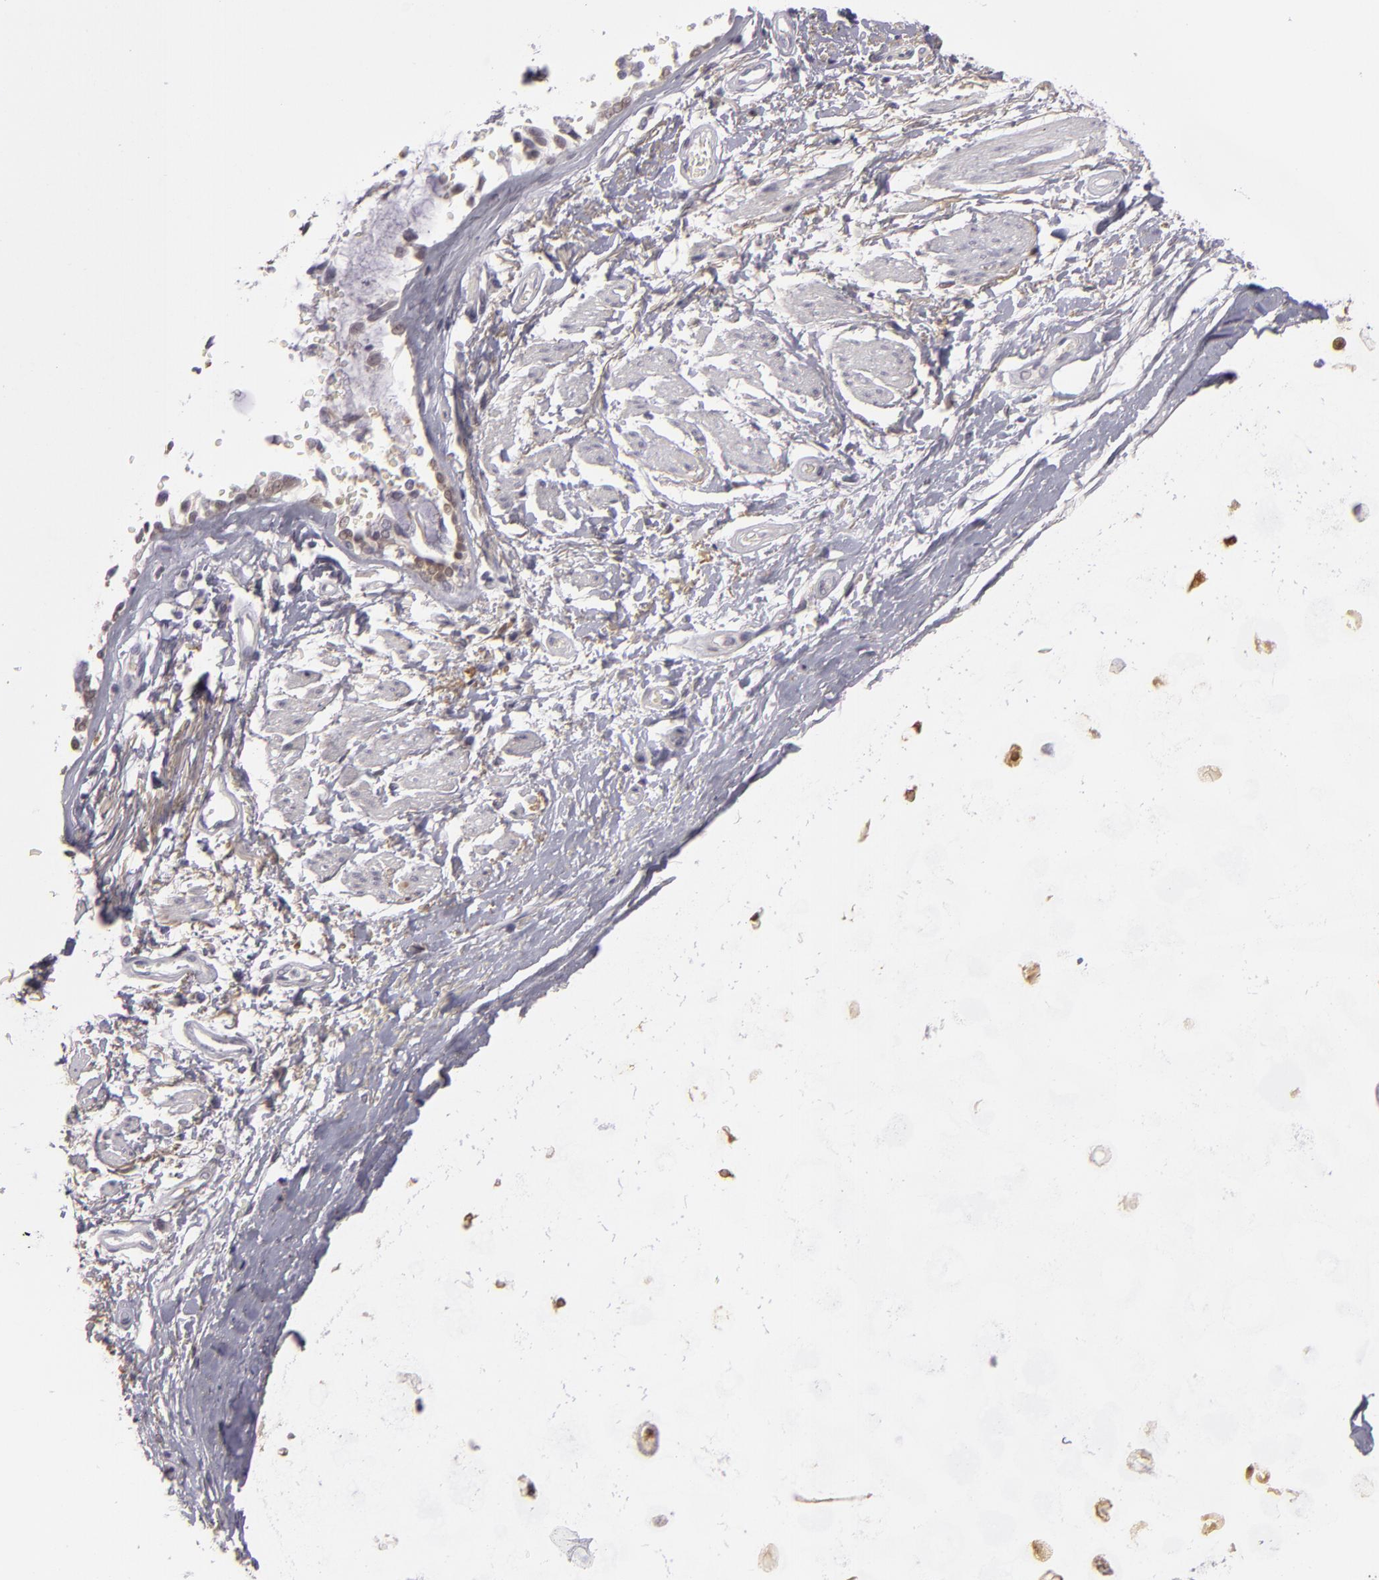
{"staining": {"intensity": "negative", "quantity": "none", "location": "none"}, "tissue": "adipose tissue", "cell_type": "Adipocytes", "image_type": "normal", "snomed": [{"axis": "morphology", "description": "Normal tissue, NOS"}, {"axis": "topography", "description": "Cartilage tissue"}, {"axis": "topography", "description": "Lung"}], "caption": "A histopathology image of adipose tissue stained for a protein reveals no brown staining in adipocytes.", "gene": "EFS", "patient": {"sex": "male", "age": 65}}